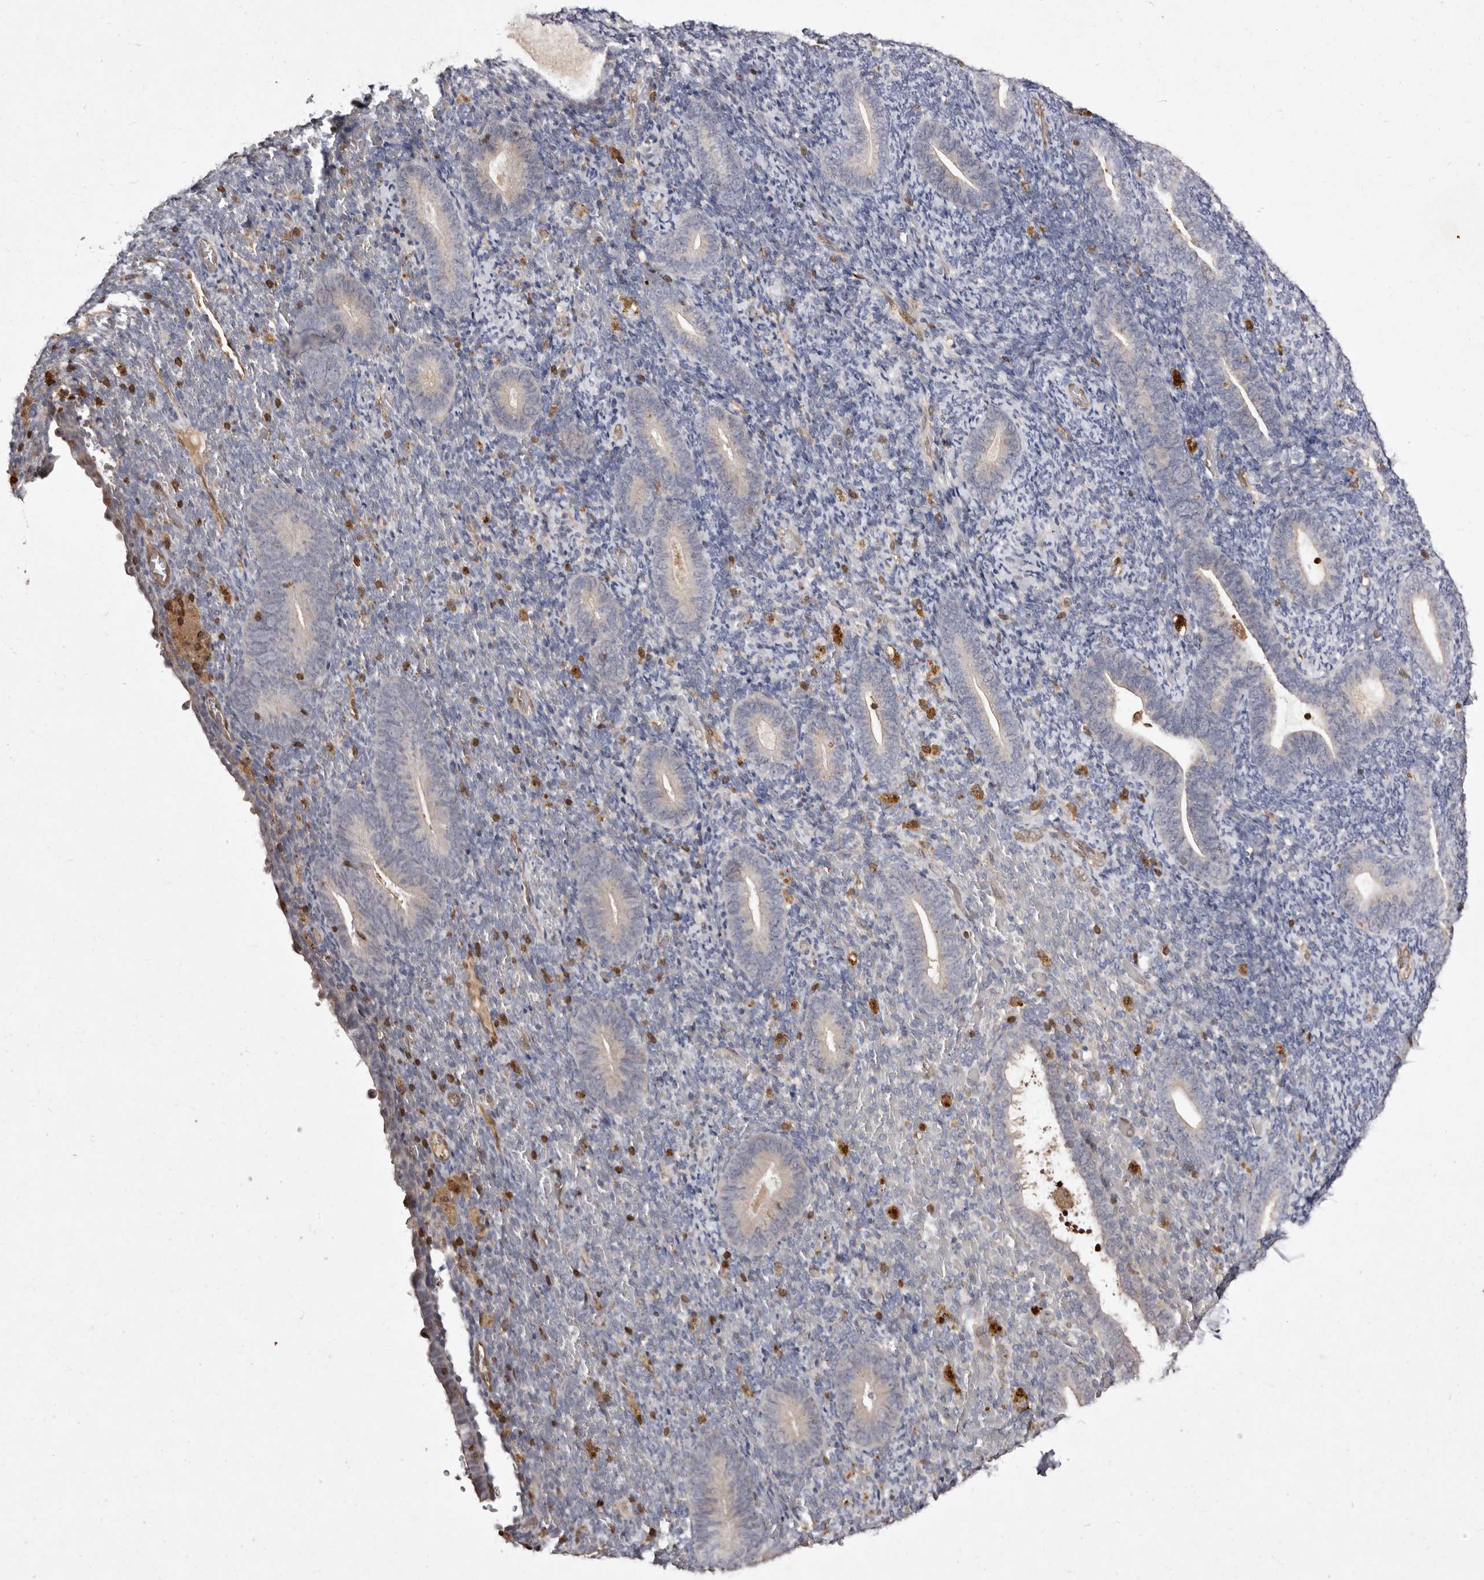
{"staining": {"intensity": "negative", "quantity": "none", "location": "none"}, "tissue": "endometrium", "cell_type": "Cells in endometrial stroma", "image_type": "normal", "snomed": [{"axis": "morphology", "description": "Normal tissue, NOS"}, {"axis": "topography", "description": "Endometrium"}], "caption": "DAB (3,3'-diaminobenzidine) immunohistochemical staining of benign human endometrium reveals no significant staining in cells in endometrial stroma. (DAB immunohistochemistry (IHC) with hematoxylin counter stain).", "gene": "GIMAP4", "patient": {"sex": "female", "age": 51}}